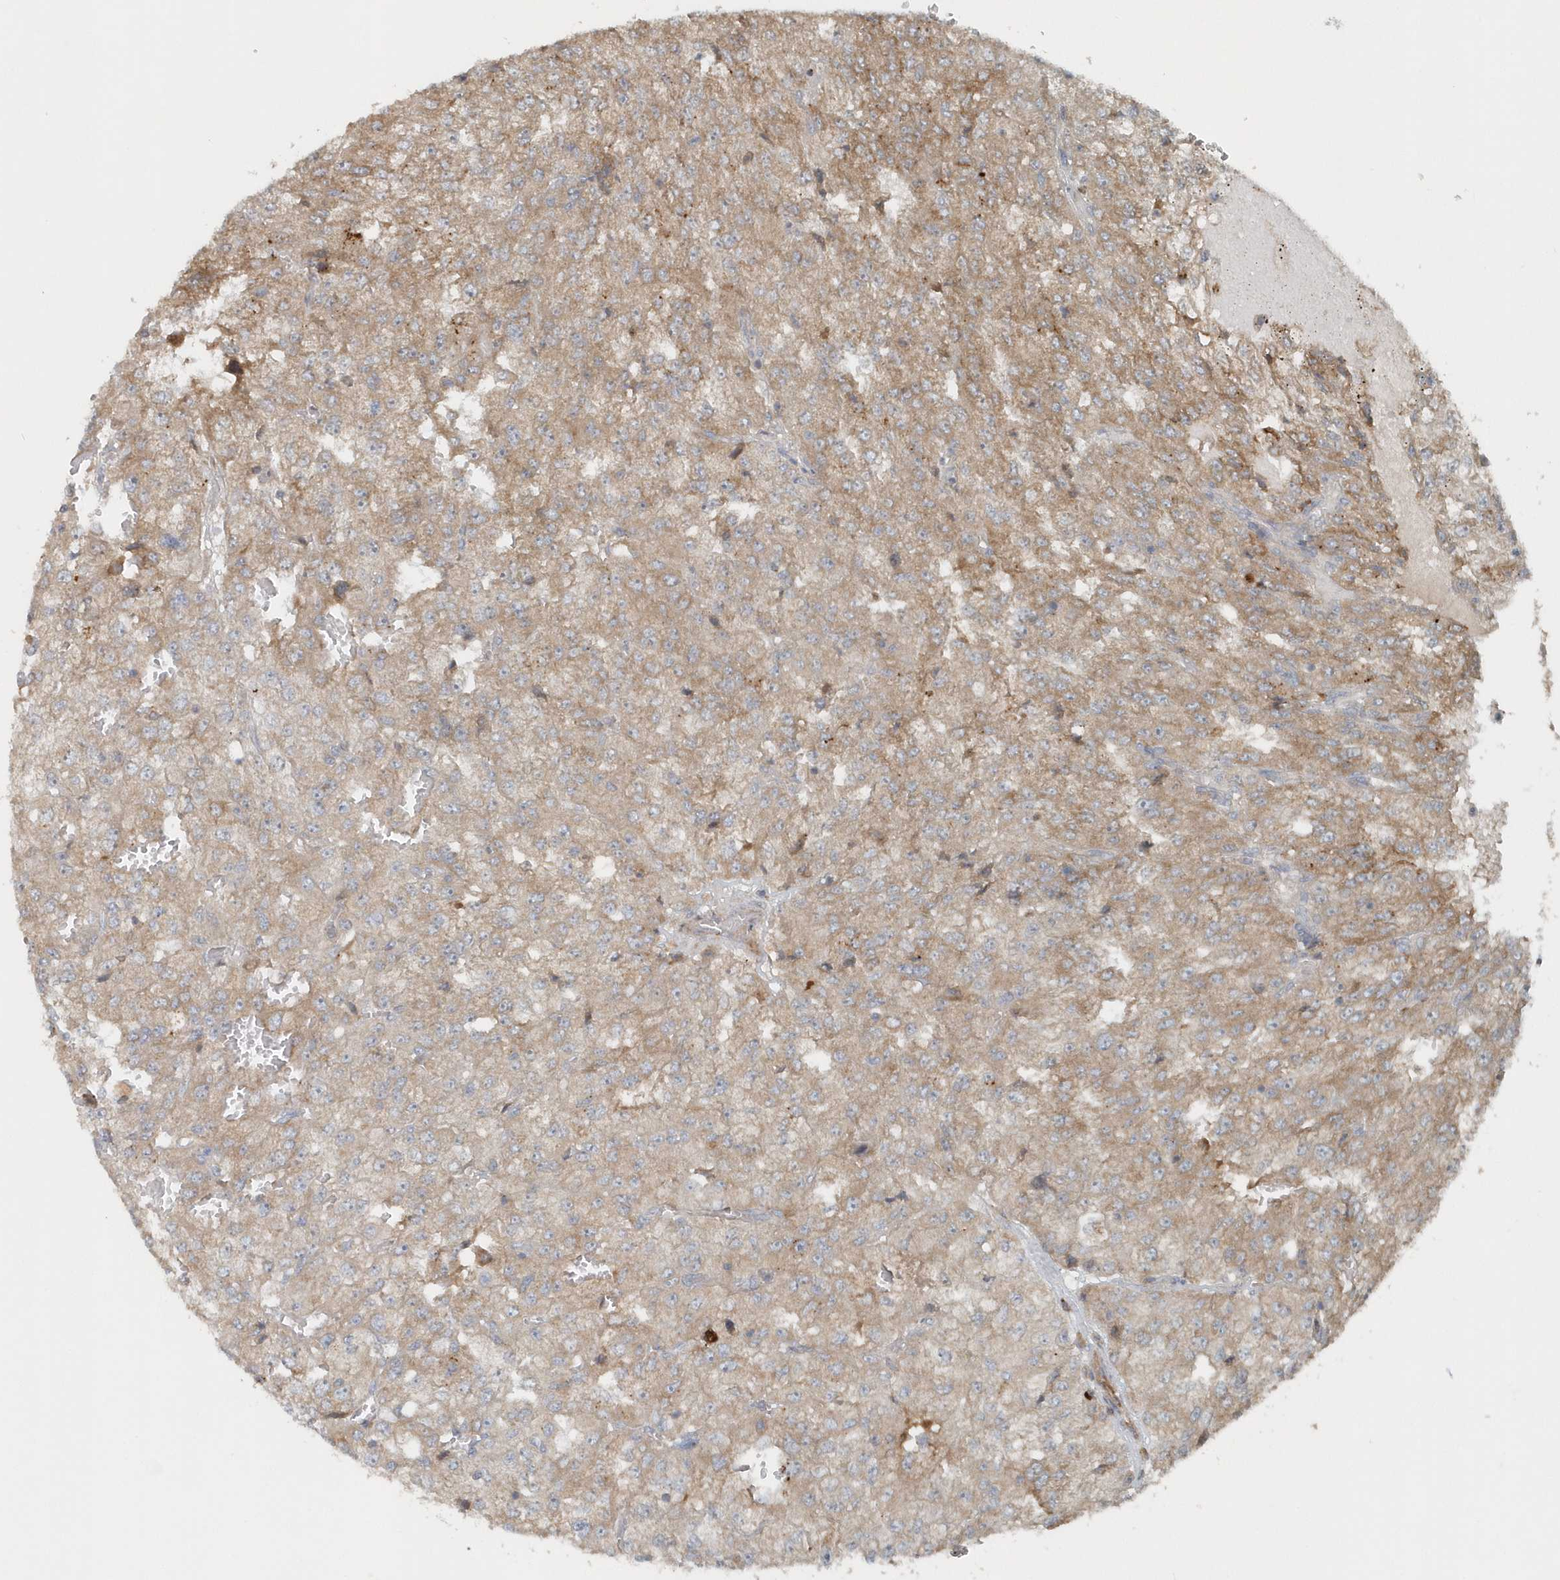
{"staining": {"intensity": "weak", "quantity": ">75%", "location": "cytoplasmic/membranous"}, "tissue": "renal cancer", "cell_type": "Tumor cells", "image_type": "cancer", "snomed": [{"axis": "morphology", "description": "Adenocarcinoma, NOS"}, {"axis": "topography", "description": "Kidney"}], "caption": "Weak cytoplasmic/membranous positivity for a protein is present in approximately >75% of tumor cells of renal cancer (adenocarcinoma) using immunohistochemistry.", "gene": "MMUT", "patient": {"sex": "female", "age": 54}}